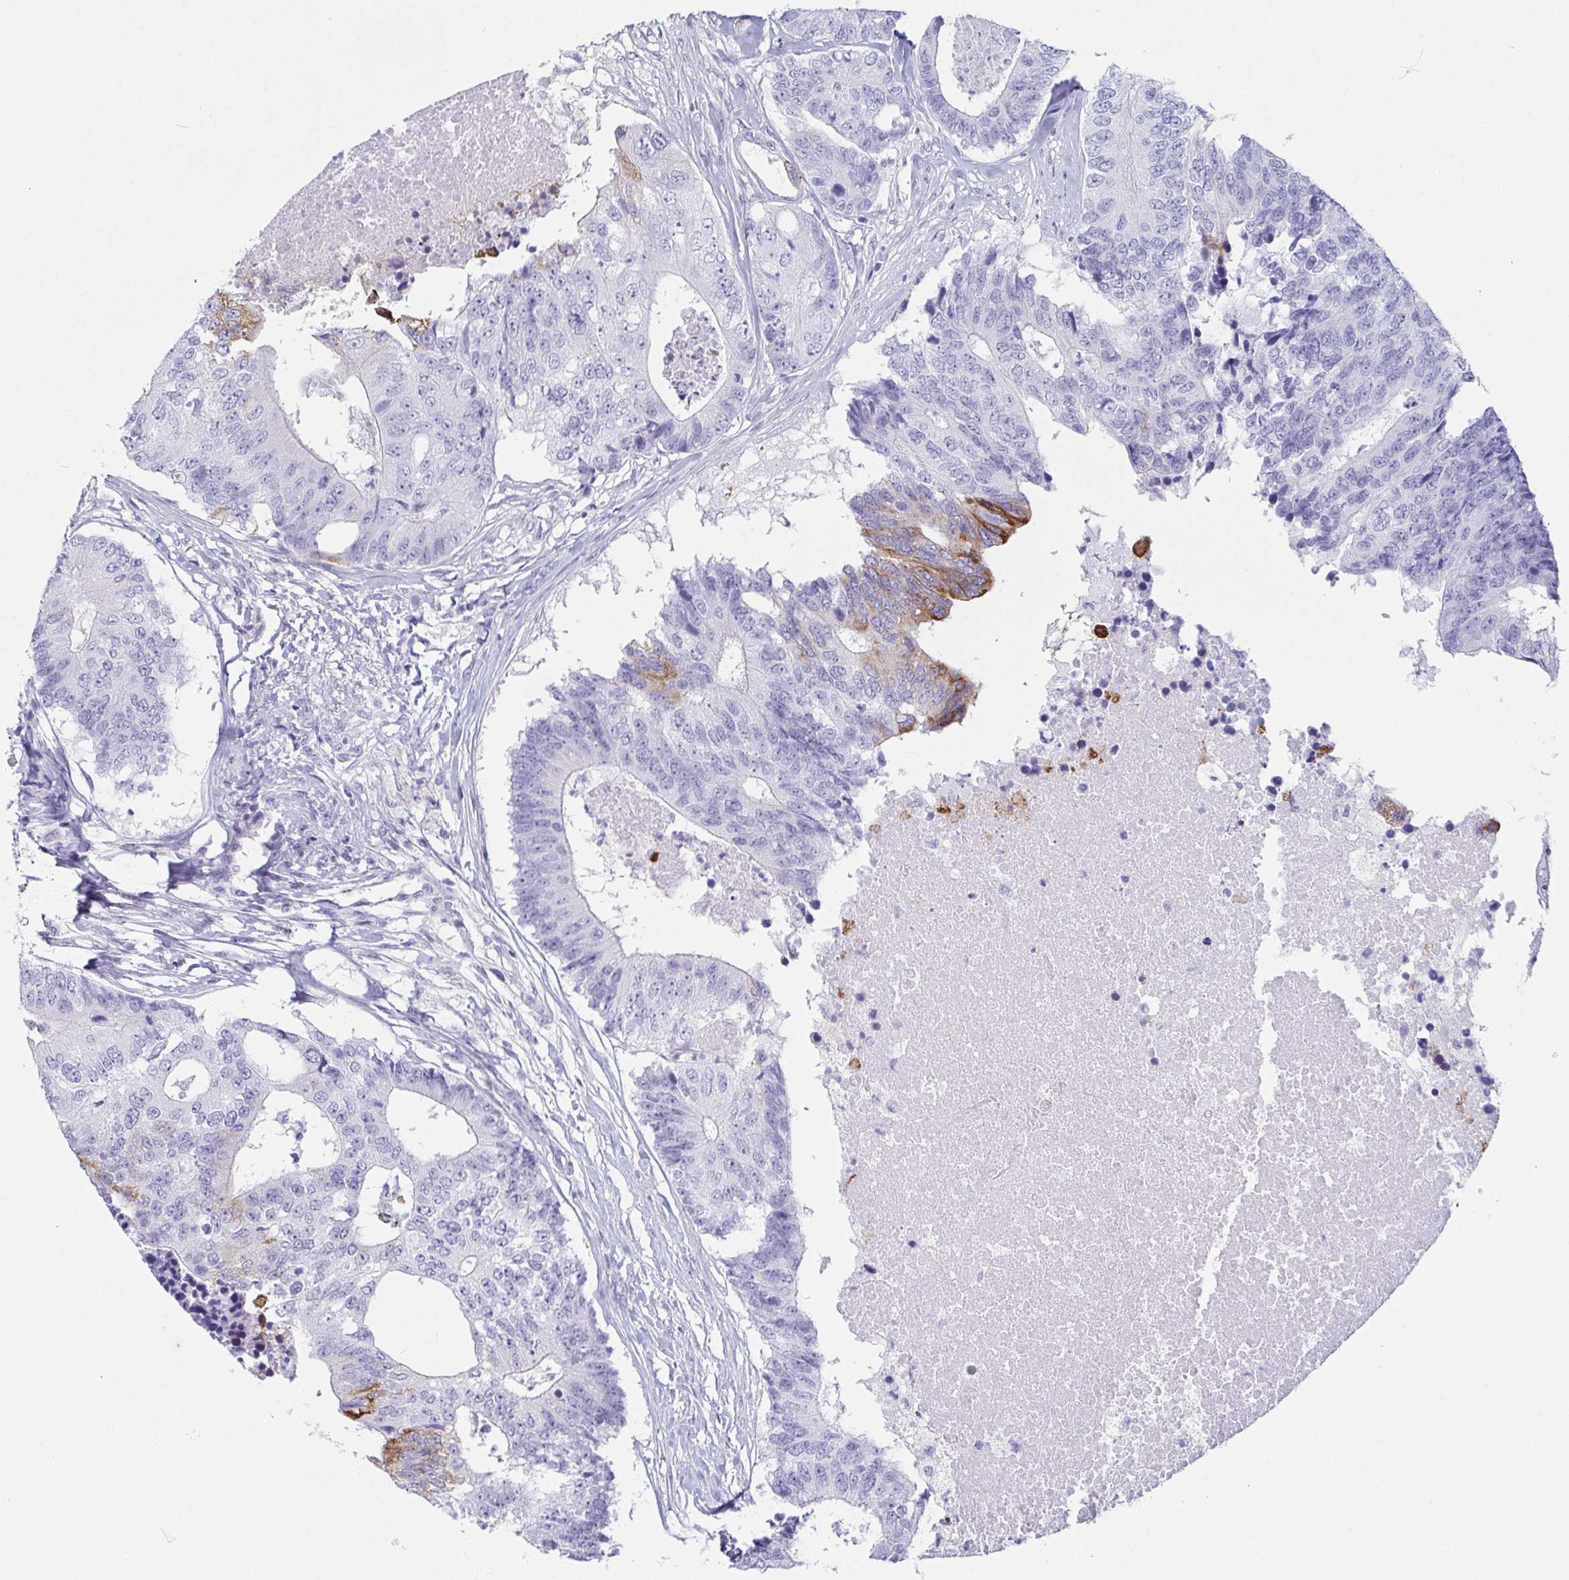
{"staining": {"intensity": "moderate", "quantity": "<25%", "location": "cytoplasmic/membranous"}, "tissue": "colorectal cancer", "cell_type": "Tumor cells", "image_type": "cancer", "snomed": [{"axis": "morphology", "description": "Adenocarcinoma, NOS"}, {"axis": "topography", "description": "Colon"}], "caption": "Protein staining exhibits moderate cytoplasmic/membranous positivity in about <25% of tumor cells in adenocarcinoma (colorectal).", "gene": "PRR4", "patient": {"sex": "female", "age": 67}}